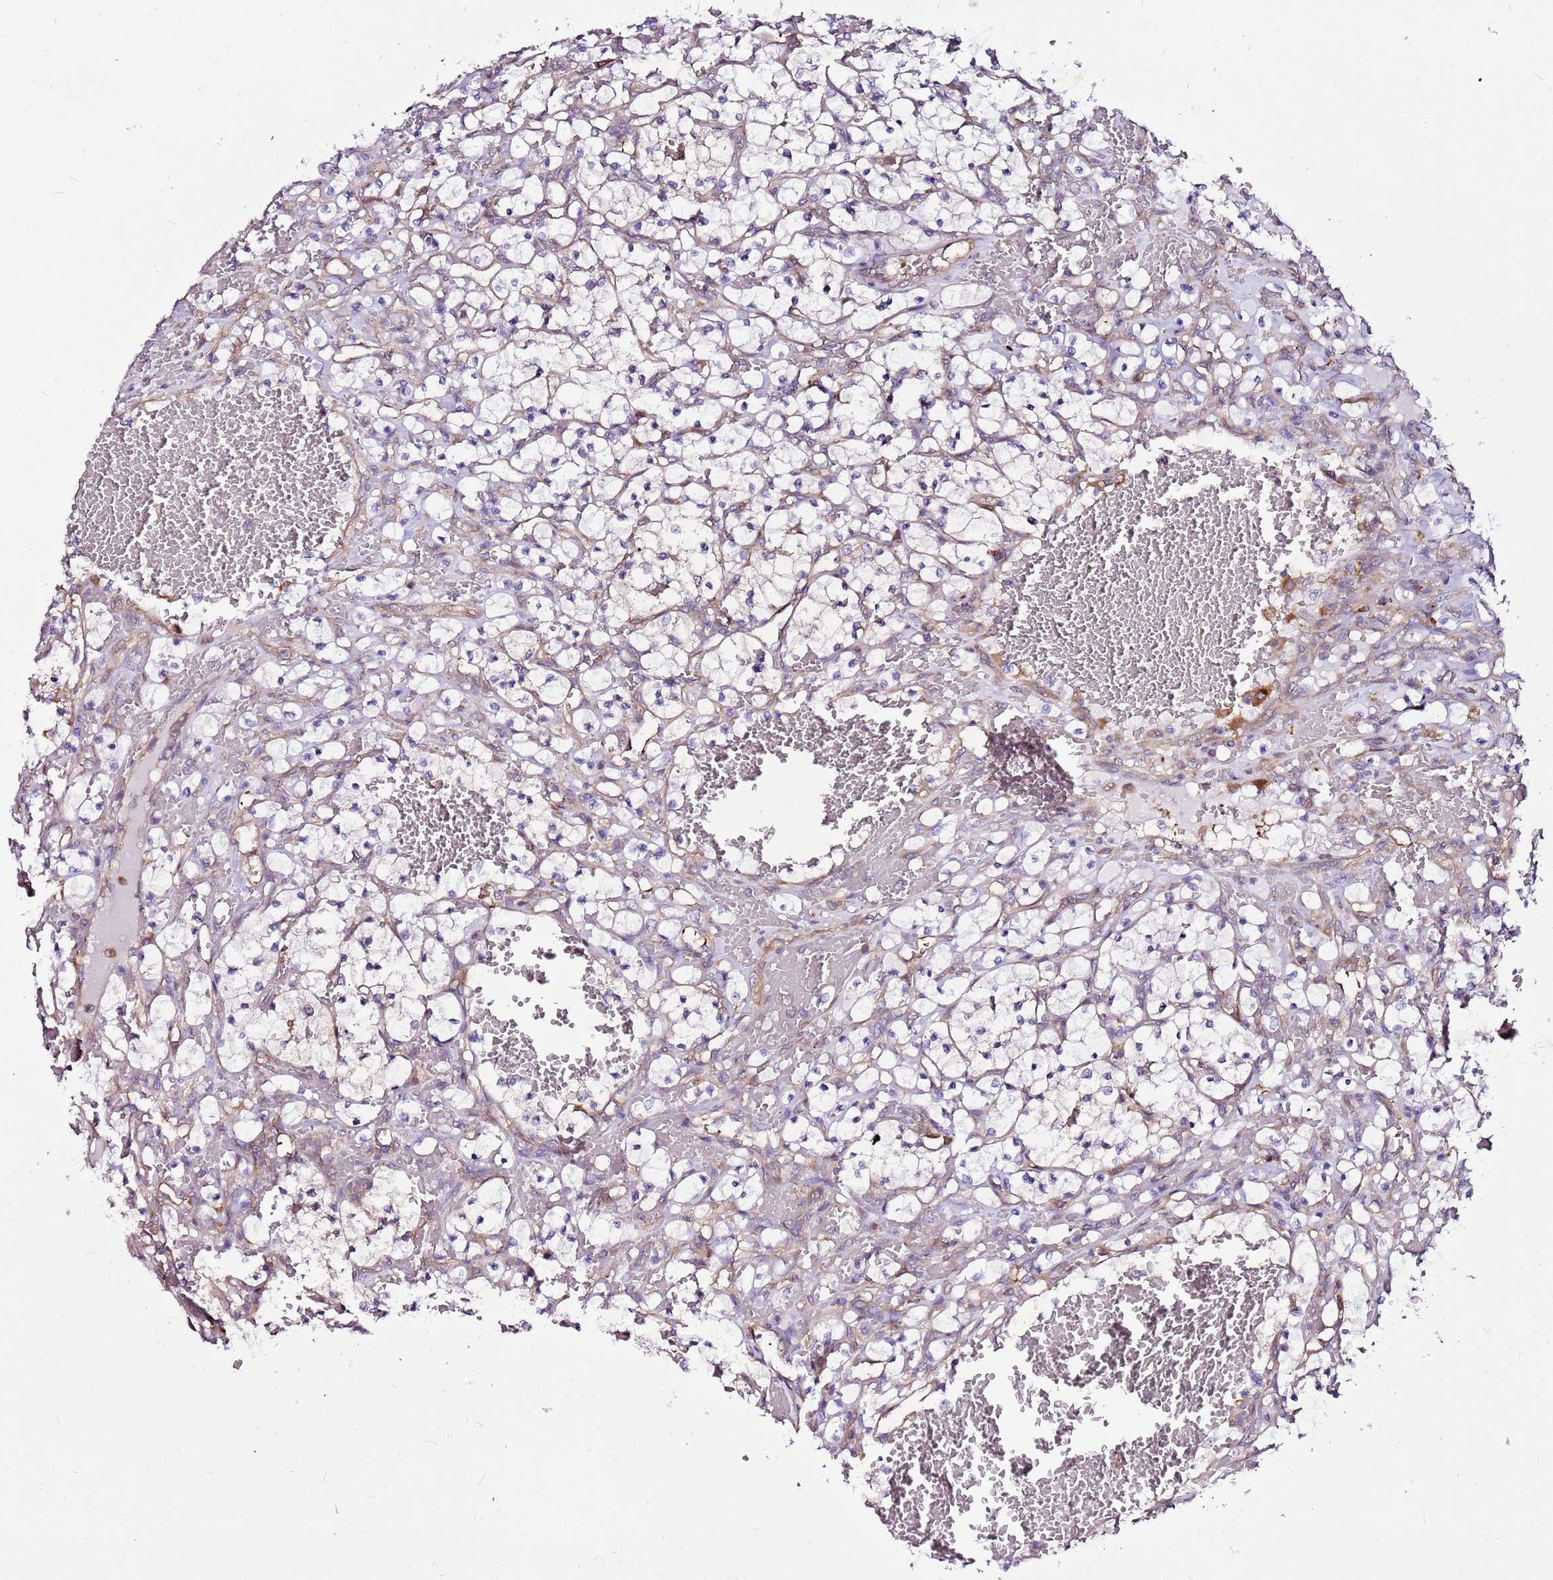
{"staining": {"intensity": "negative", "quantity": "none", "location": "none"}, "tissue": "renal cancer", "cell_type": "Tumor cells", "image_type": "cancer", "snomed": [{"axis": "morphology", "description": "Adenocarcinoma, NOS"}, {"axis": "topography", "description": "Kidney"}], "caption": "Renal cancer was stained to show a protein in brown. There is no significant staining in tumor cells.", "gene": "ATXN2L", "patient": {"sex": "female", "age": 69}}